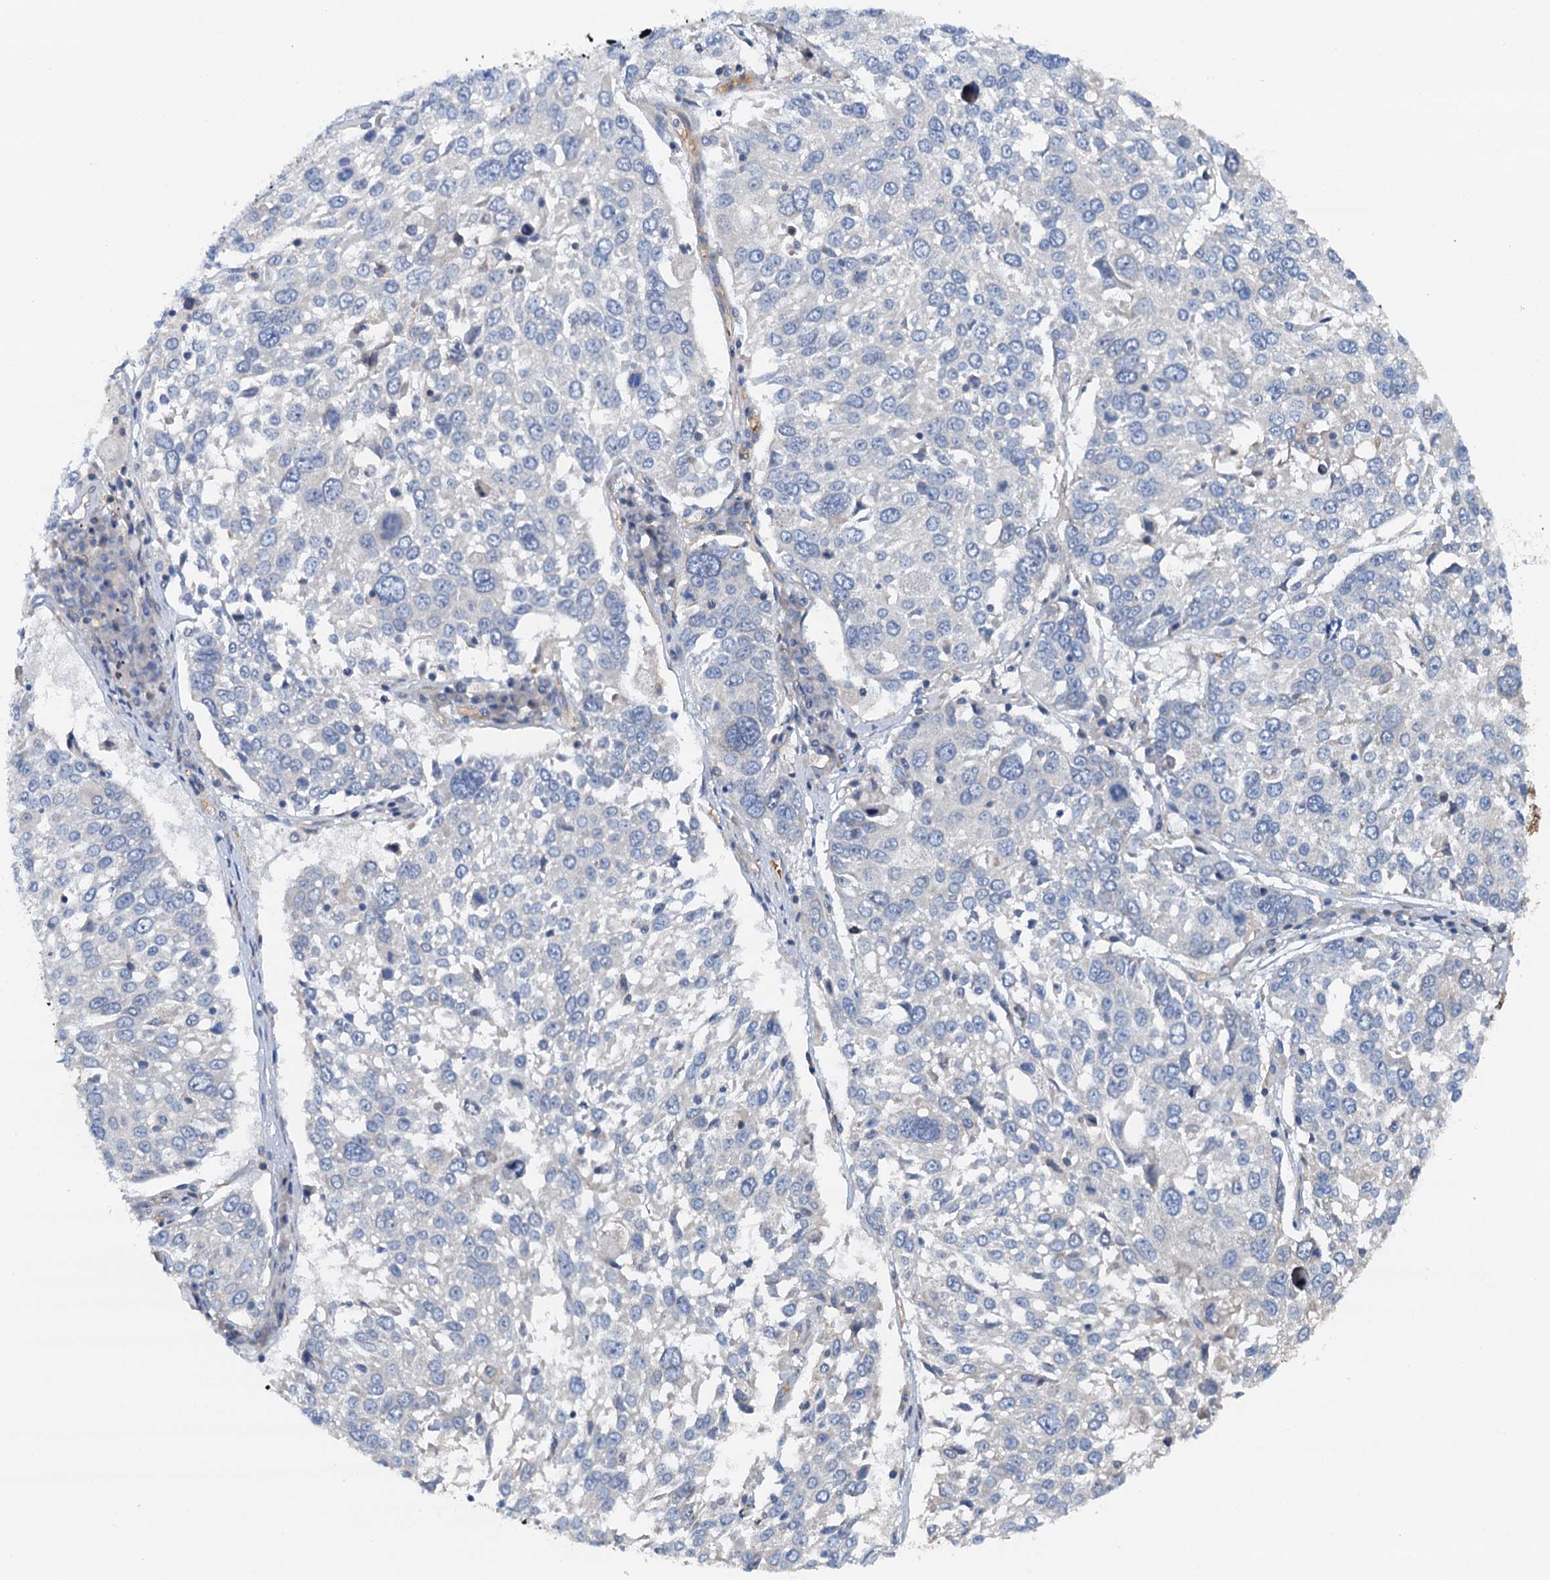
{"staining": {"intensity": "negative", "quantity": "none", "location": "none"}, "tissue": "lung cancer", "cell_type": "Tumor cells", "image_type": "cancer", "snomed": [{"axis": "morphology", "description": "Squamous cell carcinoma, NOS"}, {"axis": "topography", "description": "Lung"}], "caption": "This is an IHC image of human lung squamous cell carcinoma. There is no staining in tumor cells.", "gene": "ROGDI", "patient": {"sex": "male", "age": 65}}